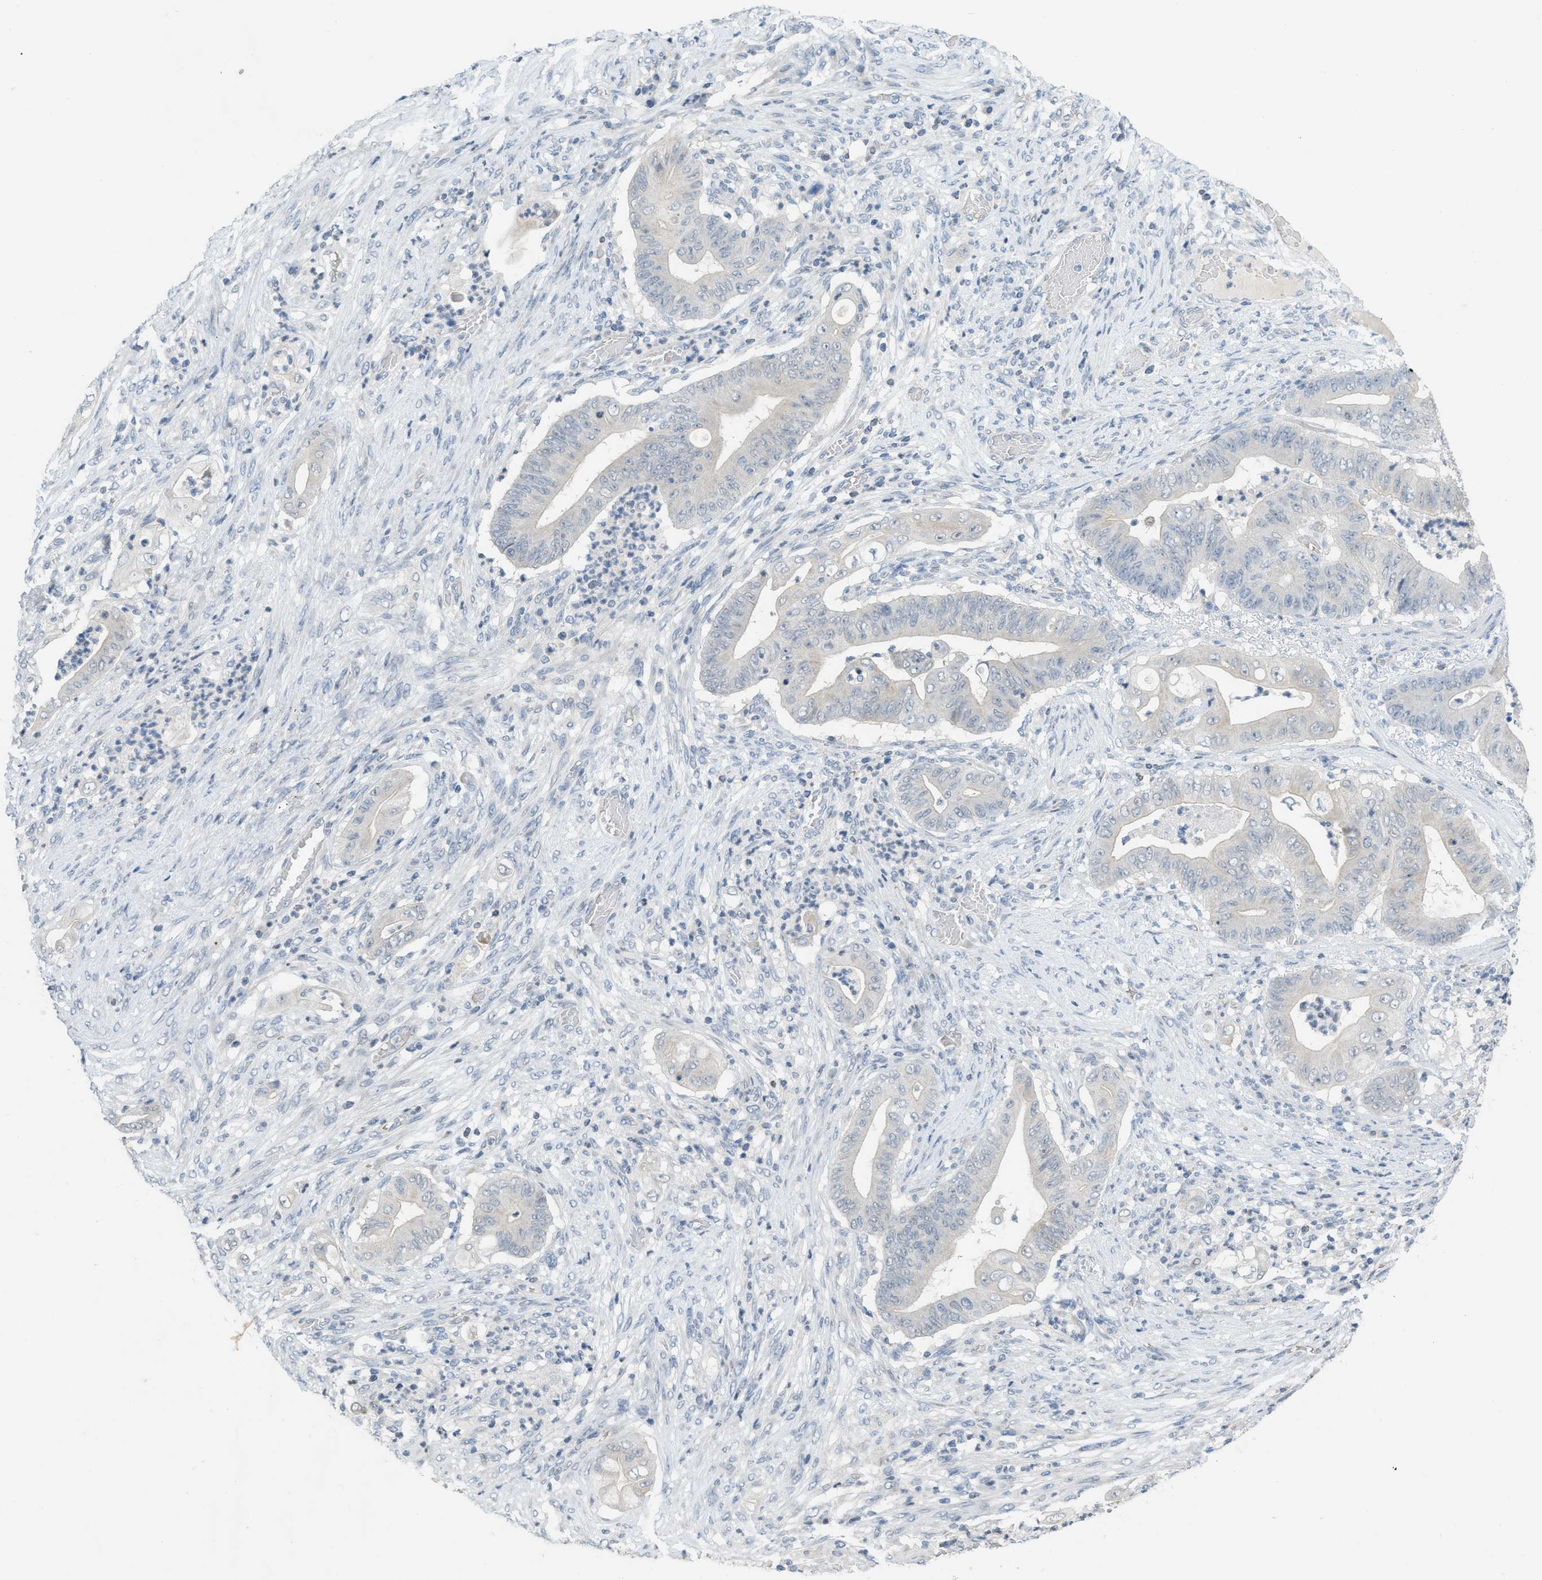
{"staining": {"intensity": "negative", "quantity": "none", "location": "none"}, "tissue": "stomach cancer", "cell_type": "Tumor cells", "image_type": "cancer", "snomed": [{"axis": "morphology", "description": "Adenocarcinoma, NOS"}, {"axis": "topography", "description": "Stomach"}], "caption": "Protein analysis of stomach cancer displays no significant positivity in tumor cells.", "gene": "TXNDC2", "patient": {"sex": "female", "age": 73}}